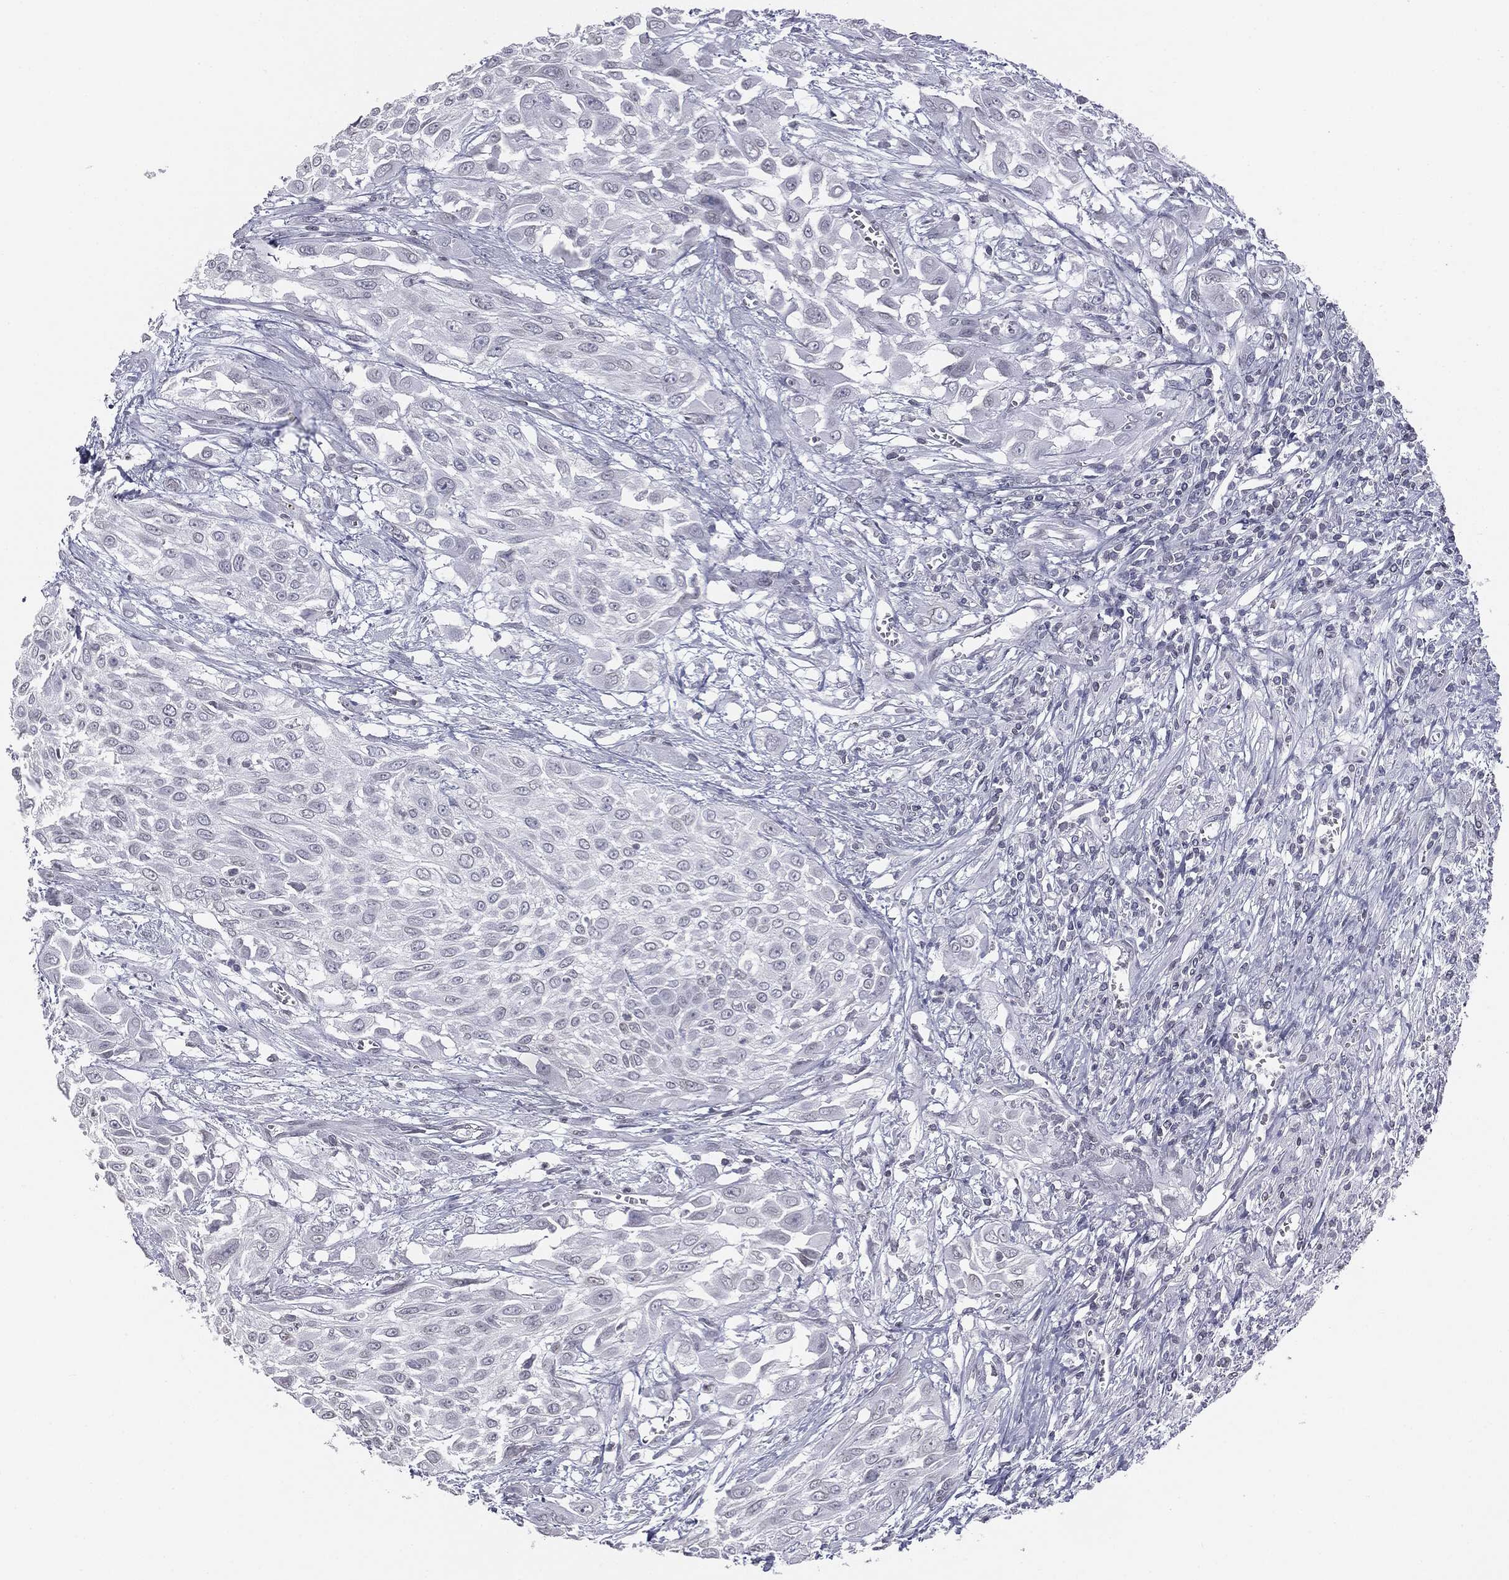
{"staining": {"intensity": "negative", "quantity": "none", "location": "none"}, "tissue": "urothelial cancer", "cell_type": "Tumor cells", "image_type": "cancer", "snomed": [{"axis": "morphology", "description": "Urothelial carcinoma, High grade"}, {"axis": "topography", "description": "Urinary bladder"}], "caption": "High magnification brightfield microscopy of urothelial carcinoma (high-grade) stained with DAB (brown) and counterstained with hematoxylin (blue): tumor cells show no significant positivity.", "gene": "ALDOB", "patient": {"sex": "male", "age": 57}}